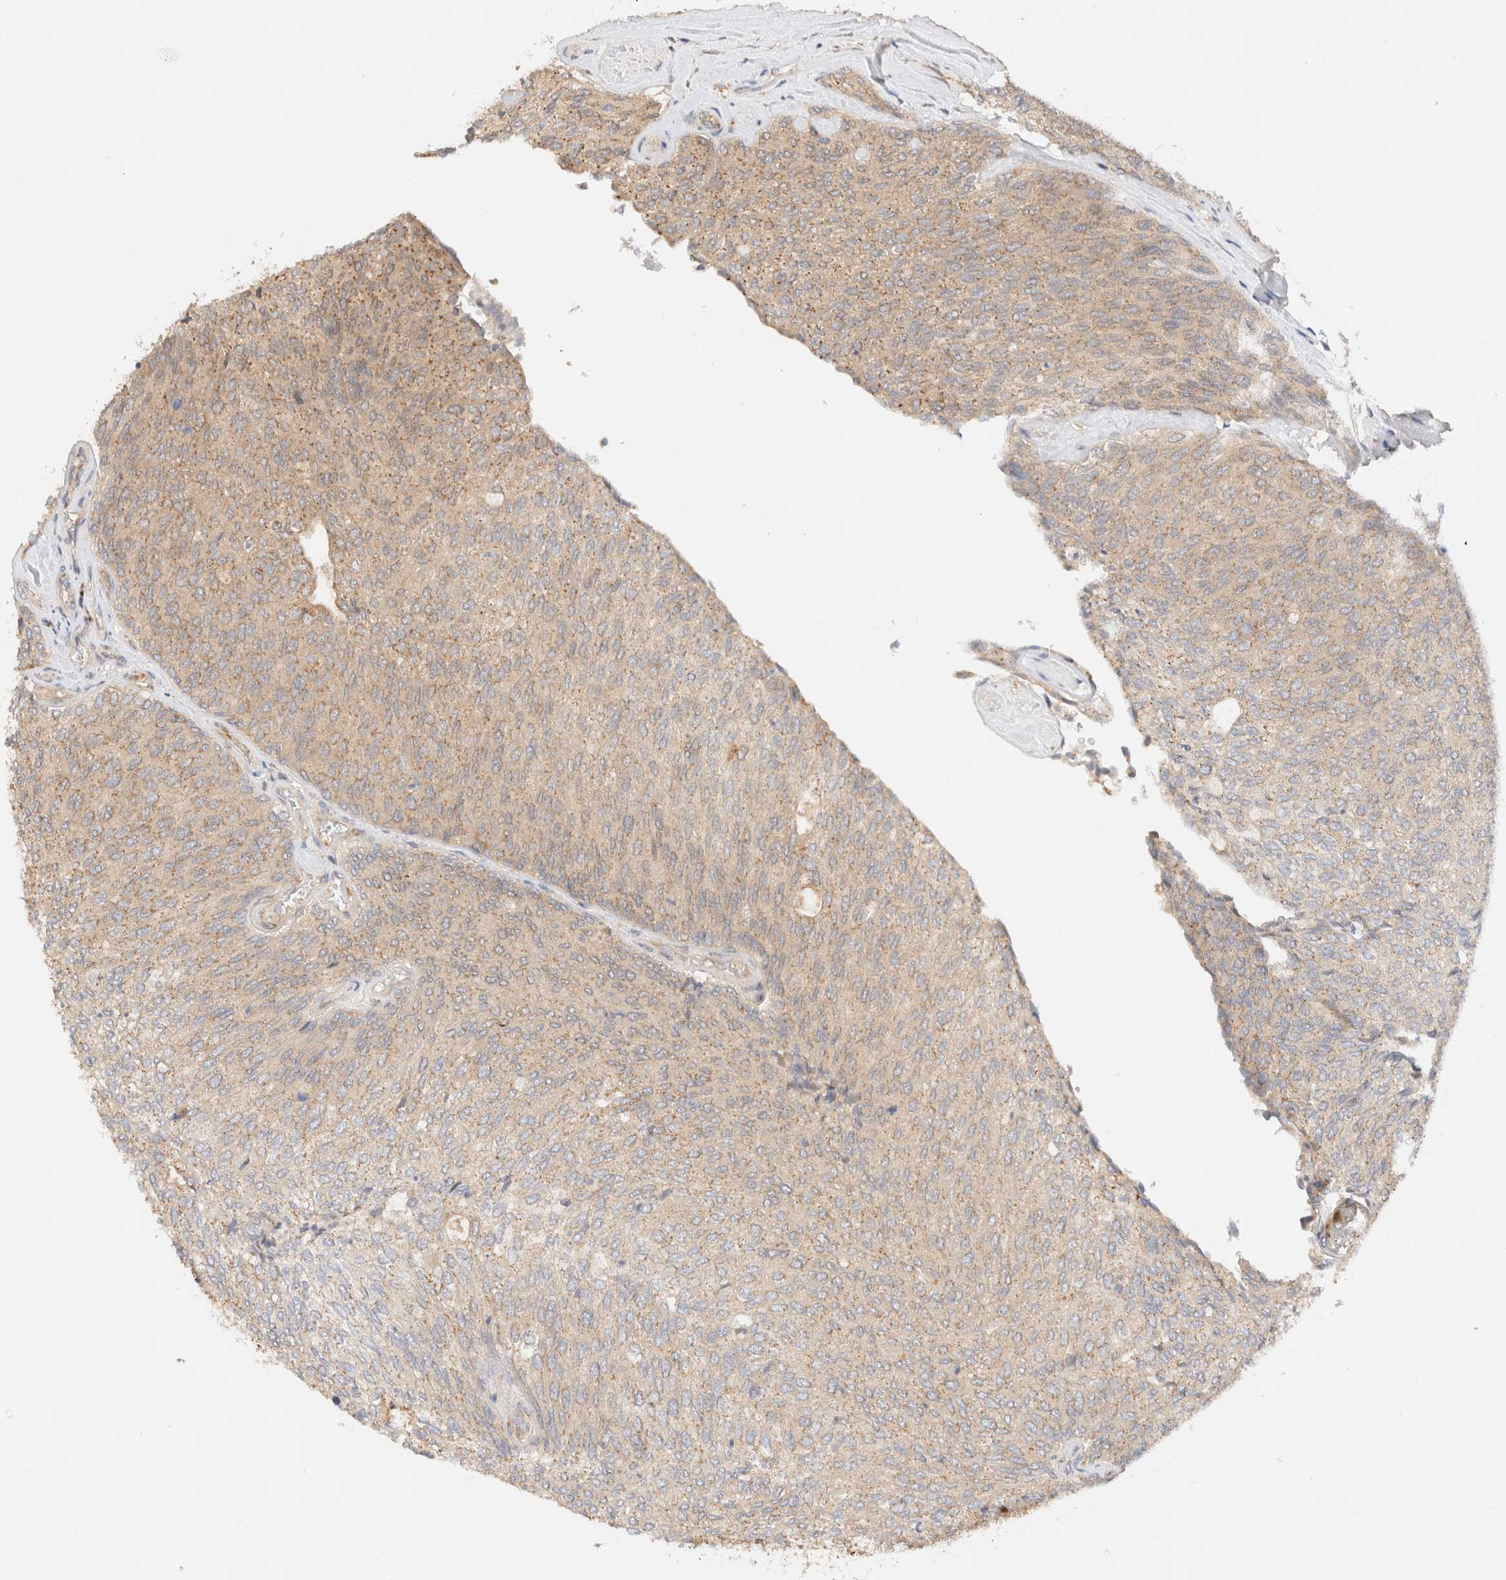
{"staining": {"intensity": "moderate", "quantity": "25%-75%", "location": "cytoplasmic/membranous"}, "tissue": "urothelial cancer", "cell_type": "Tumor cells", "image_type": "cancer", "snomed": [{"axis": "morphology", "description": "Urothelial carcinoma, Low grade"}, {"axis": "topography", "description": "Urinary bladder"}], "caption": "DAB (3,3'-diaminobenzidine) immunohistochemical staining of human low-grade urothelial carcinoma displays moderate cytoplasmic/membranous protein positivity in approximately 25%-75% of tumor cells.", "gene": "RABEP1", "patient": {"sex": "female", "age": 79}}